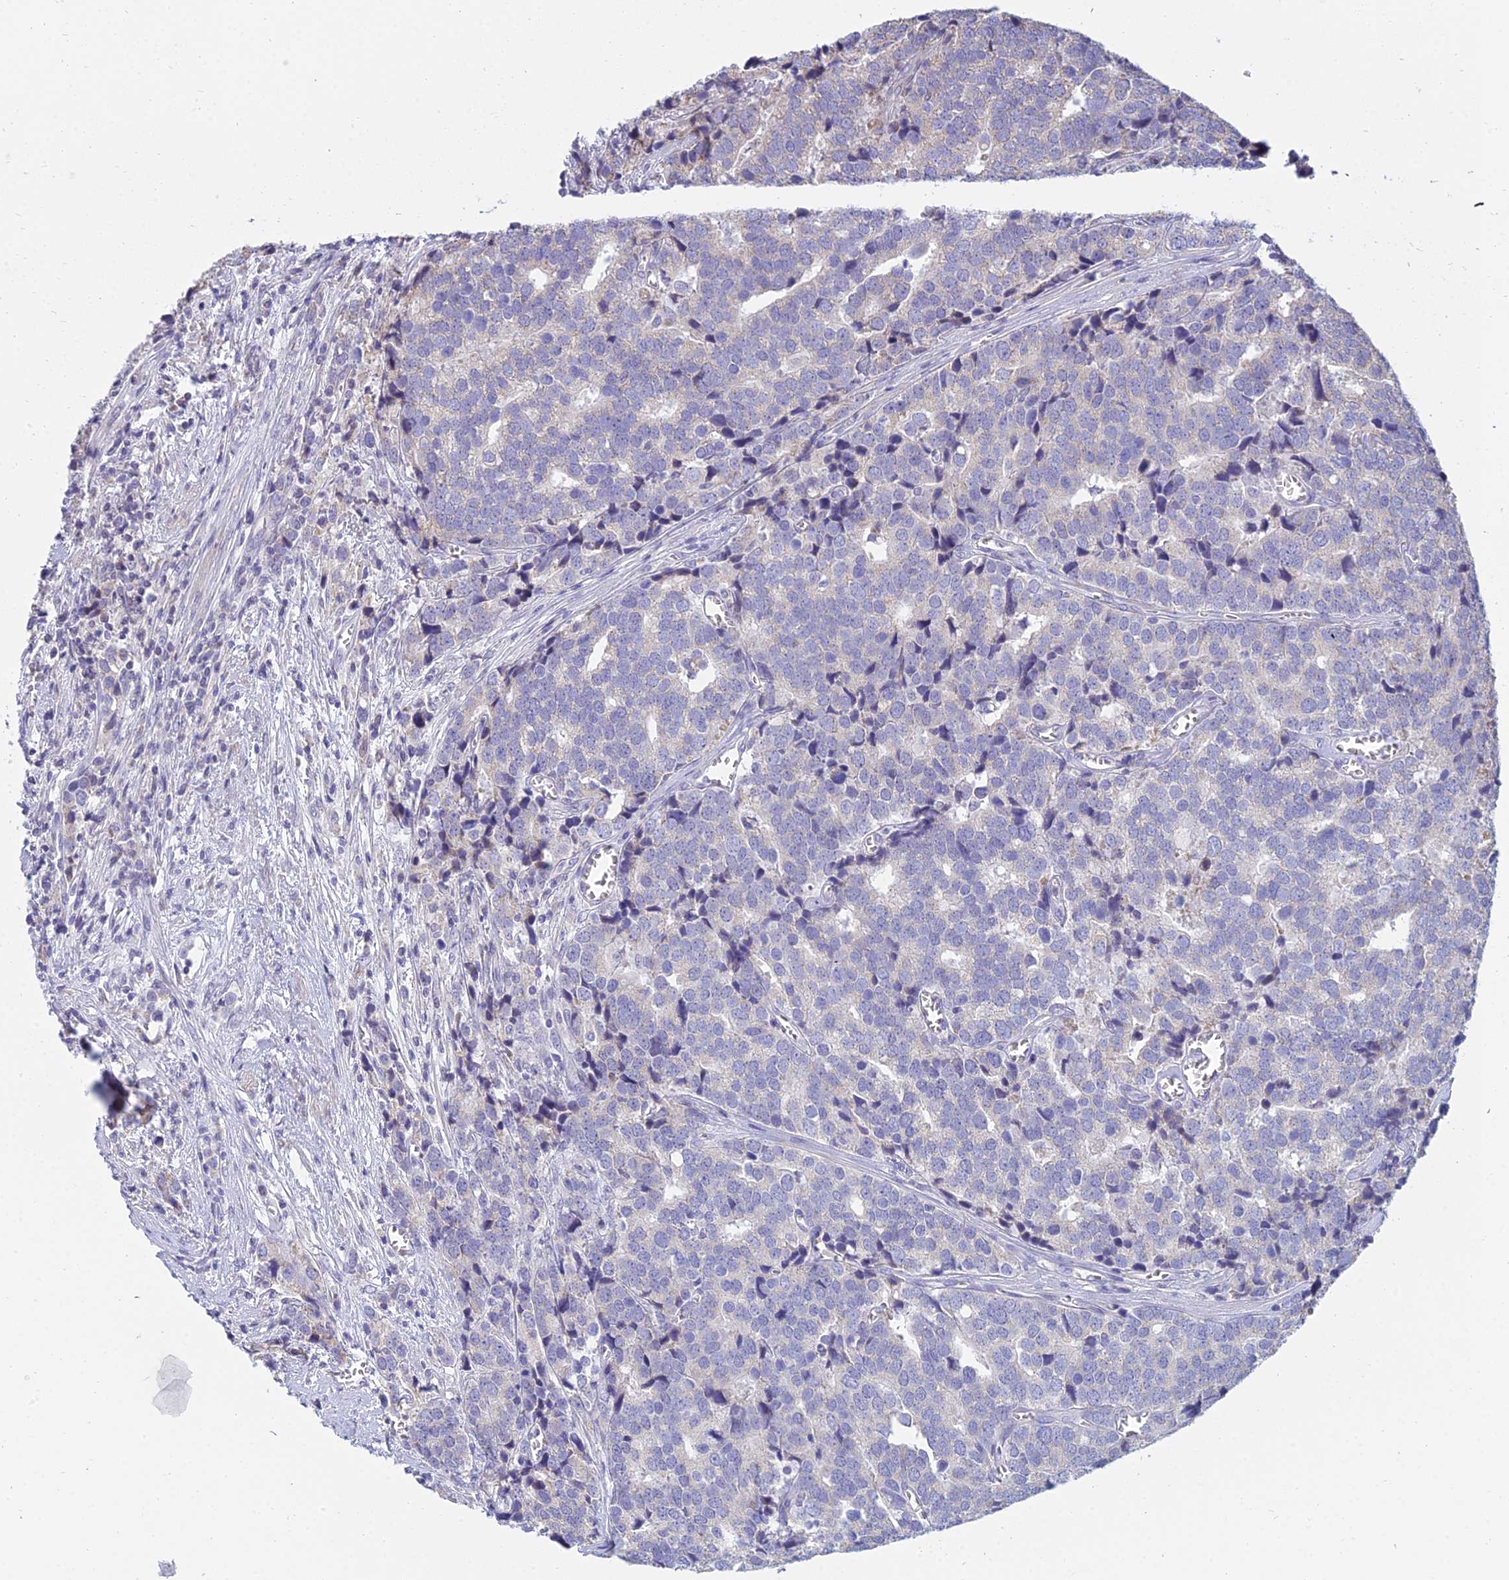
{"staining": {"intensity": "negative", "quantity": "none", "location": "none"}, "tissue": "prostate cancer", "cell_type": "Tumor cells", "image_type": "cancer", "snomed": [{"axis": "morphology", "description": "Adenocarcinoma, High grade"}, {"axis": "topography", "description": "Prostate"}], "caption": "Prostate cancer was stained to show a protein in brown. There is no significant staining in tumor cells. (Brightfield microscopy of DAB IHC at high magnification).", "gene": "CFAP206", "patient": {"sex": "male", "age": 71}}